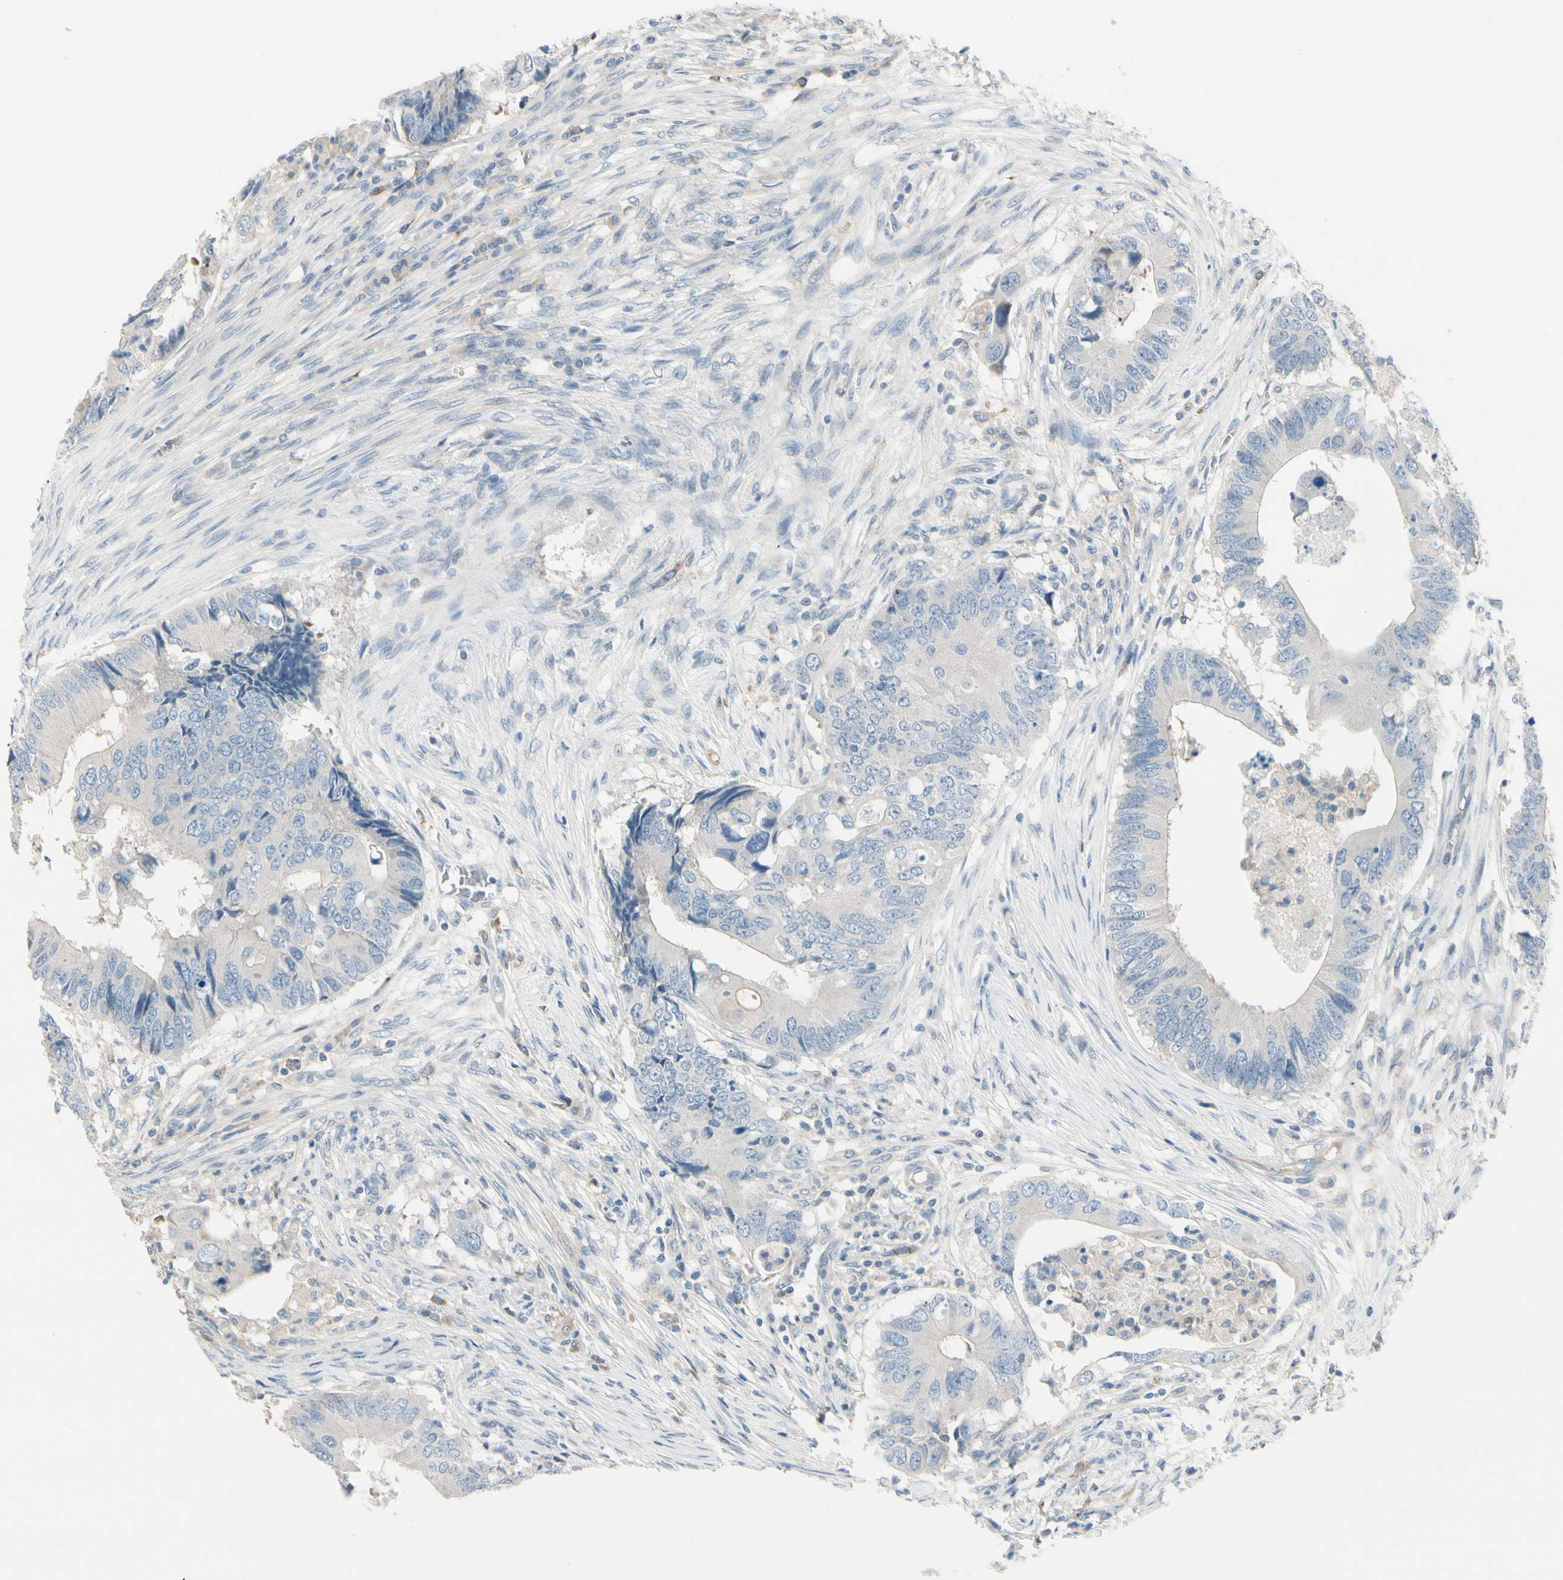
{"staining": {"intensity": "negative", "quantity": "none", "location": "none"}, "tissue": "colorectal cancer", "cell_type": "Tumor cells", "image_type": "cancer", "snomed": [{"axis": "morphology", "description": "Adenocarcinoma, NOS"}, {"axis": "topography", "description": "Colon"}], "caption": "Tumor cells are negative for brown protein staining in colorectal cancer. The staining is performed using DAB brown chromogen with nuclei counter-stained in using hematoxylin.", "gene": "CYP2E1", "patient": {"sex": "male", "age": 71}}